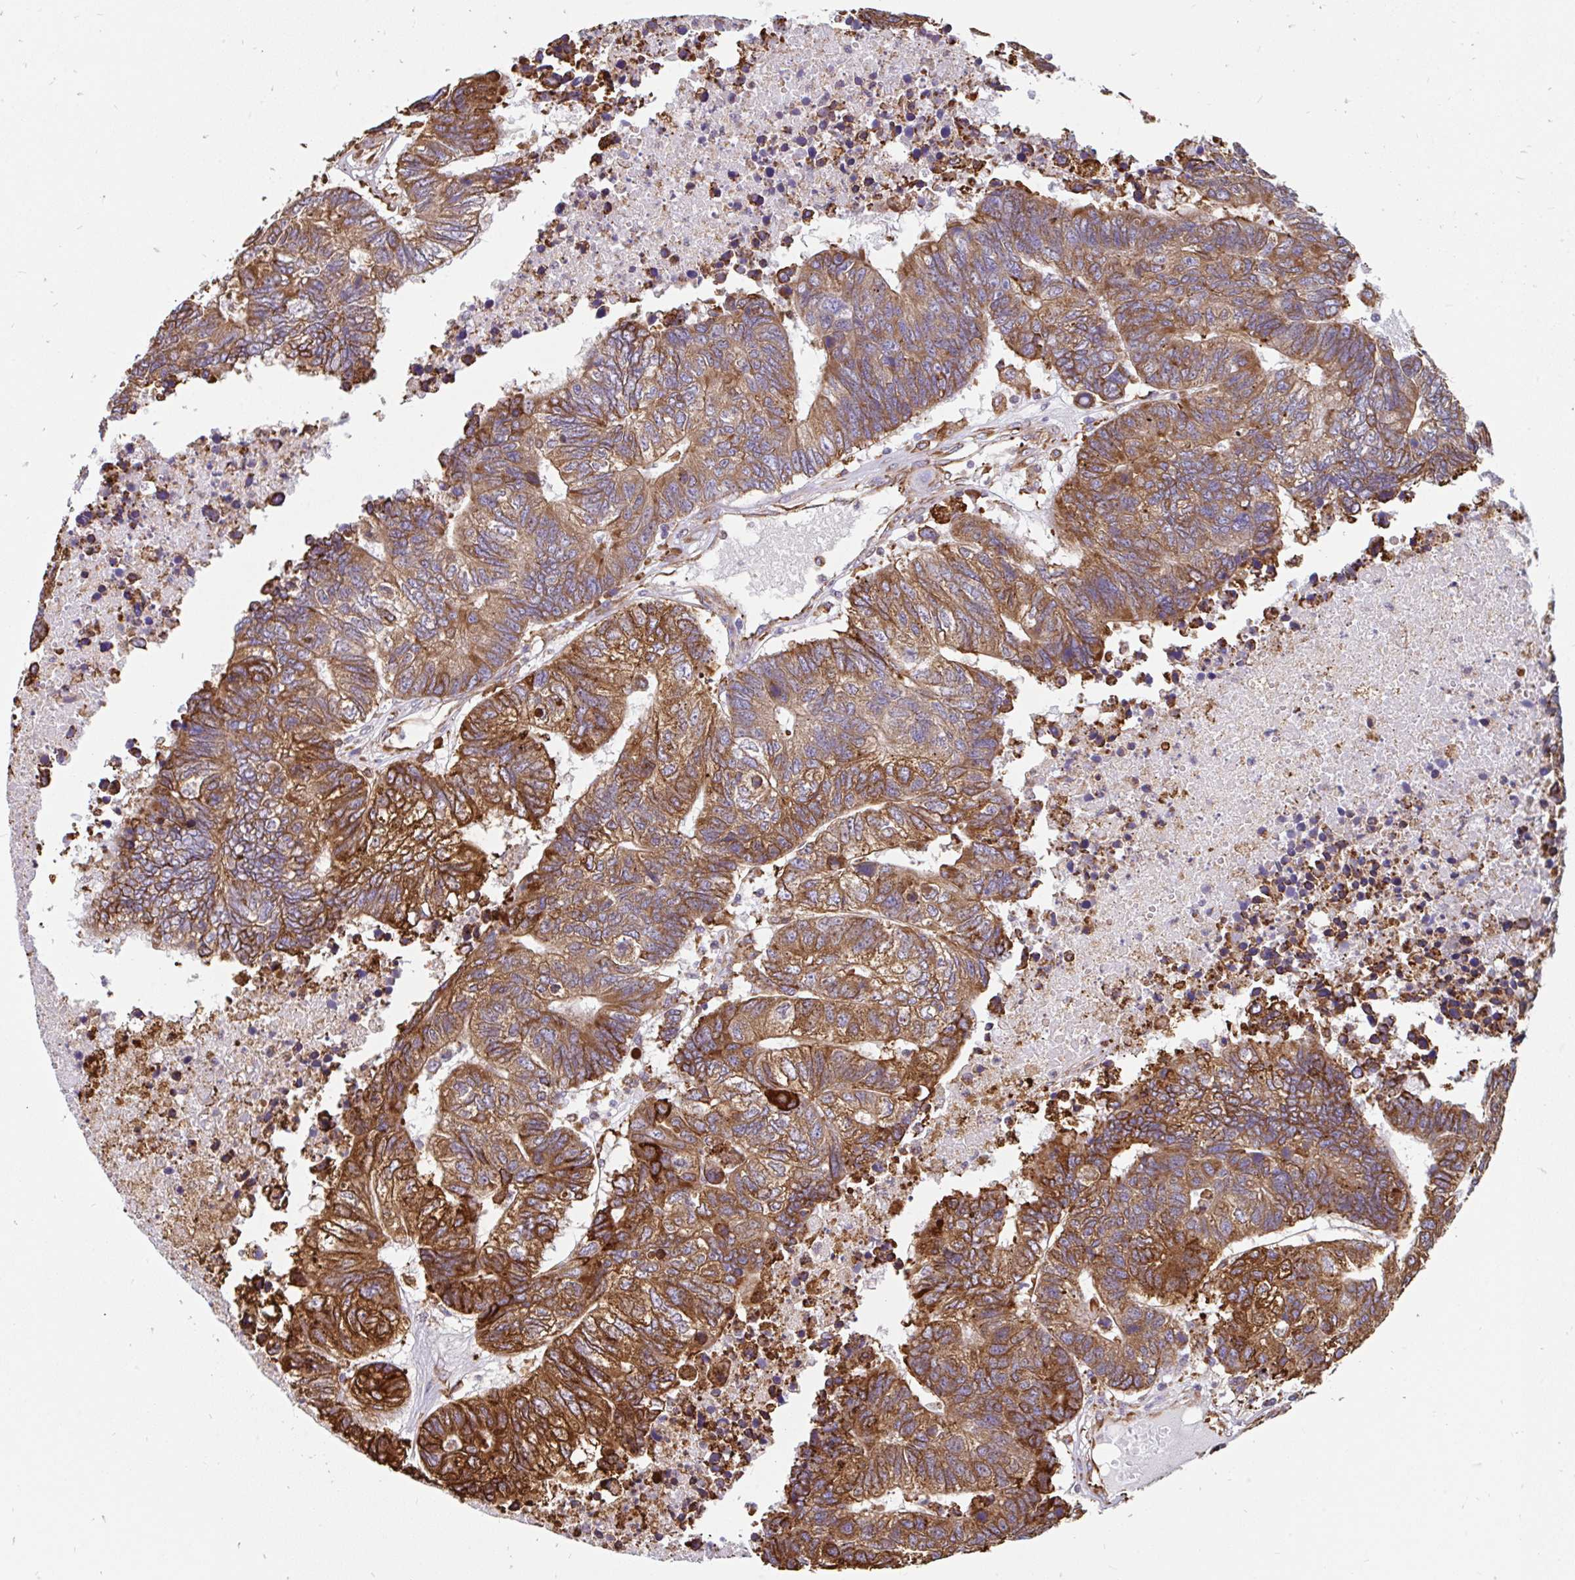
{"staining": {"intensity": "strong", "quantity": ">75%", "location": "cytoplasmic/membranous"}, "tissue": "colorectal cancer", "cell_type": "Tumor cells", "image_type": "cancer", "snomed": [{"axis": "morphology", "description": "Adenocarcinoma, NOS"}, {"axis": "topography", "description": "Colon"}], "caption": "A brown stain shows strong cytoplasmic/membranous expression of a protein in colorectal adenocarcinoma tumor cells.", "gene": "EML5", "patient": {"sex": "female", "age": 48}}